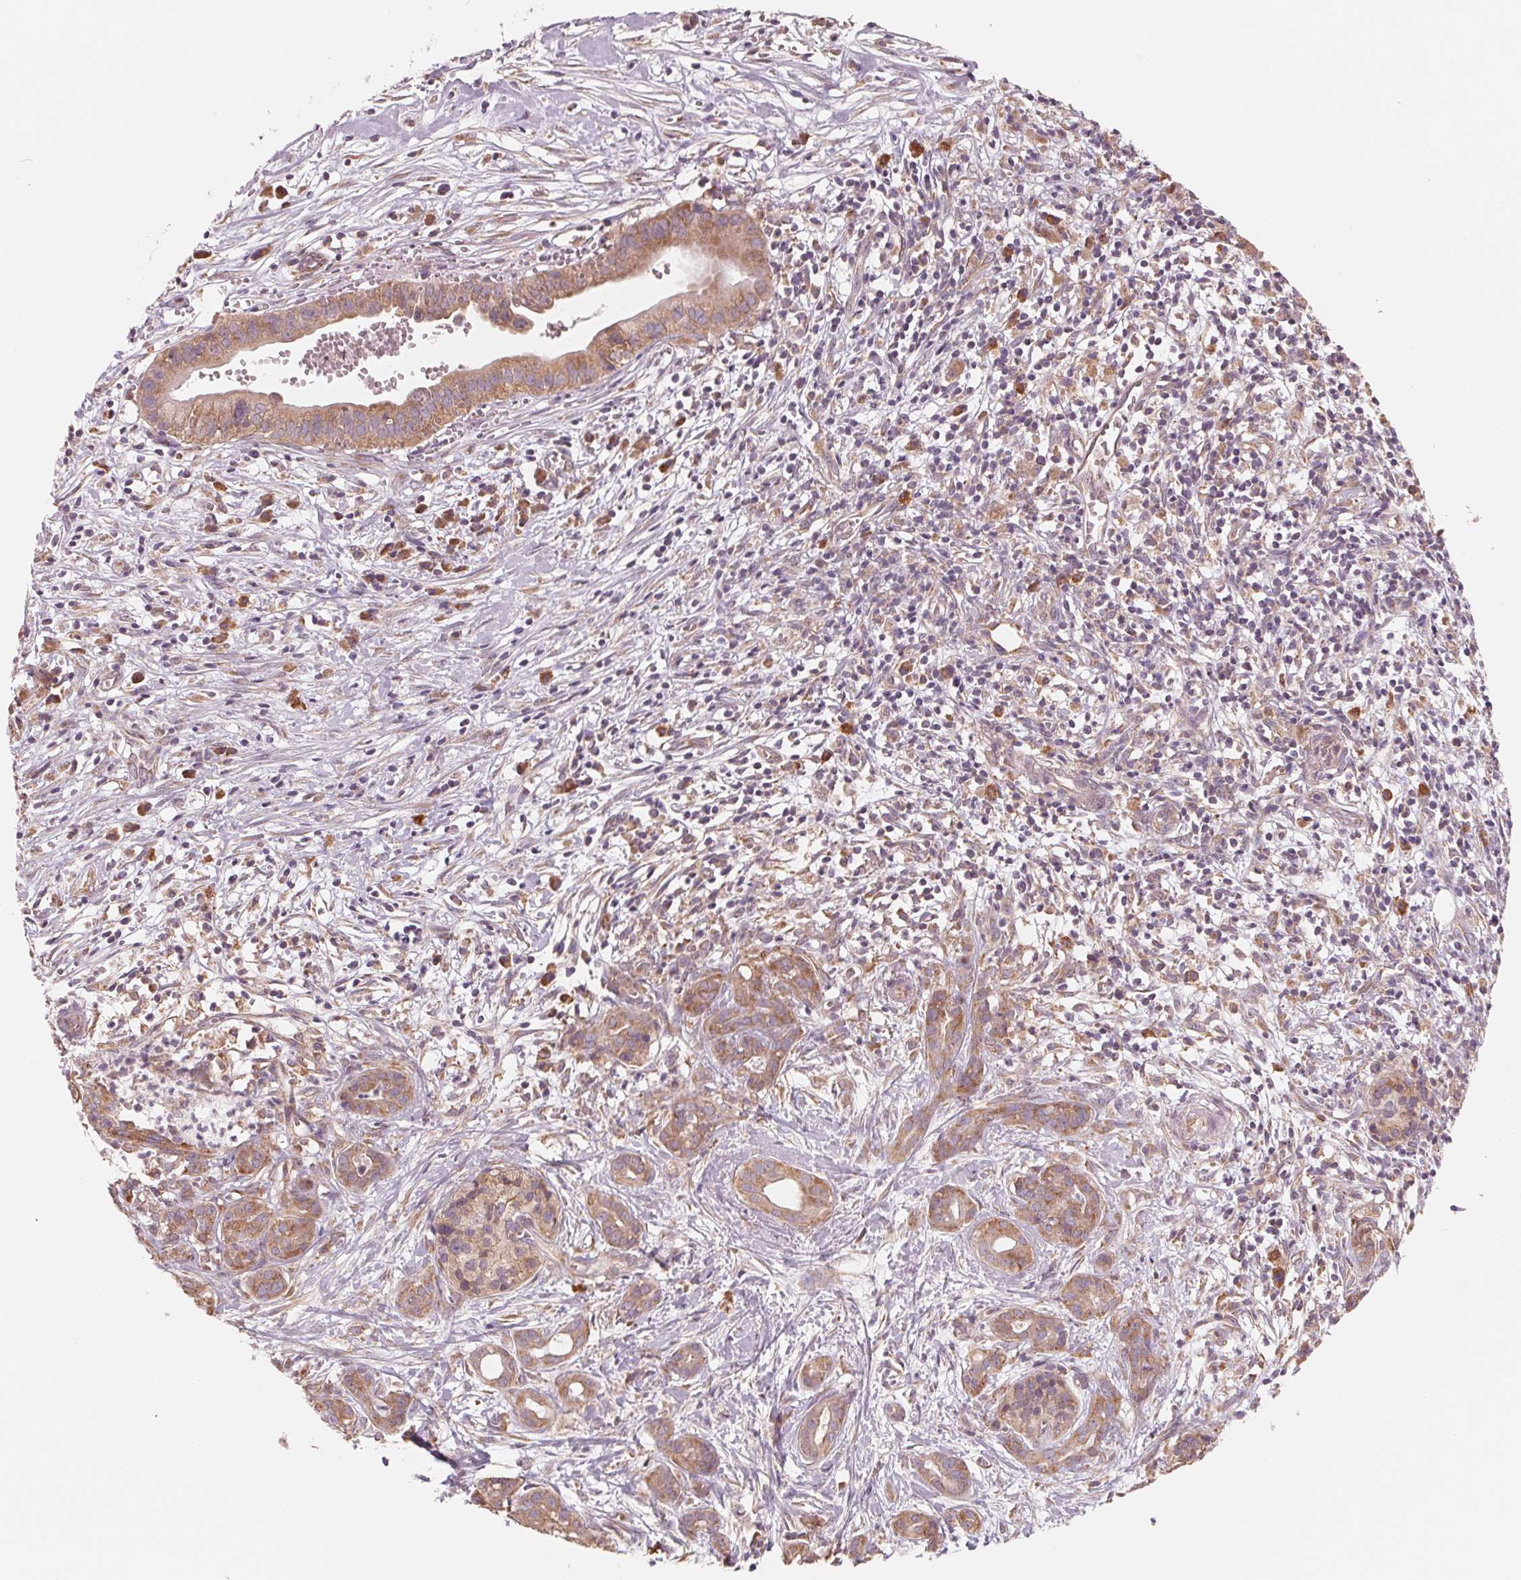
{"staining": {"intensity": "moderate", "quantity": ">75%", "location": "cytoplasmic/membranous"}, "tissue": "pancreatic cancer", "cell_type": "Tumor cells", "image_type": "cancer", "snomed": [{"axis": "morphology", "description": "Adenocarcinoma, NOS"}, {"axis": "topography", "description": "Pancreas"}], "caption": "High-power microscopy captured an IHC photomicrograph of adenocarcinoma (pancreatic), revealing moderate cytoplasmic/membranous positivity in approximately >75% of tumor cells. The staining was performed using DAB (3,3'-diaminobenzidine) to visualize the protein expression in brown, while the nuclei were stained in blue with hematoxylin (Magnification: 20x).", "gene": "GIGYF2", "patient": {"sex": "male", "age": 61}}